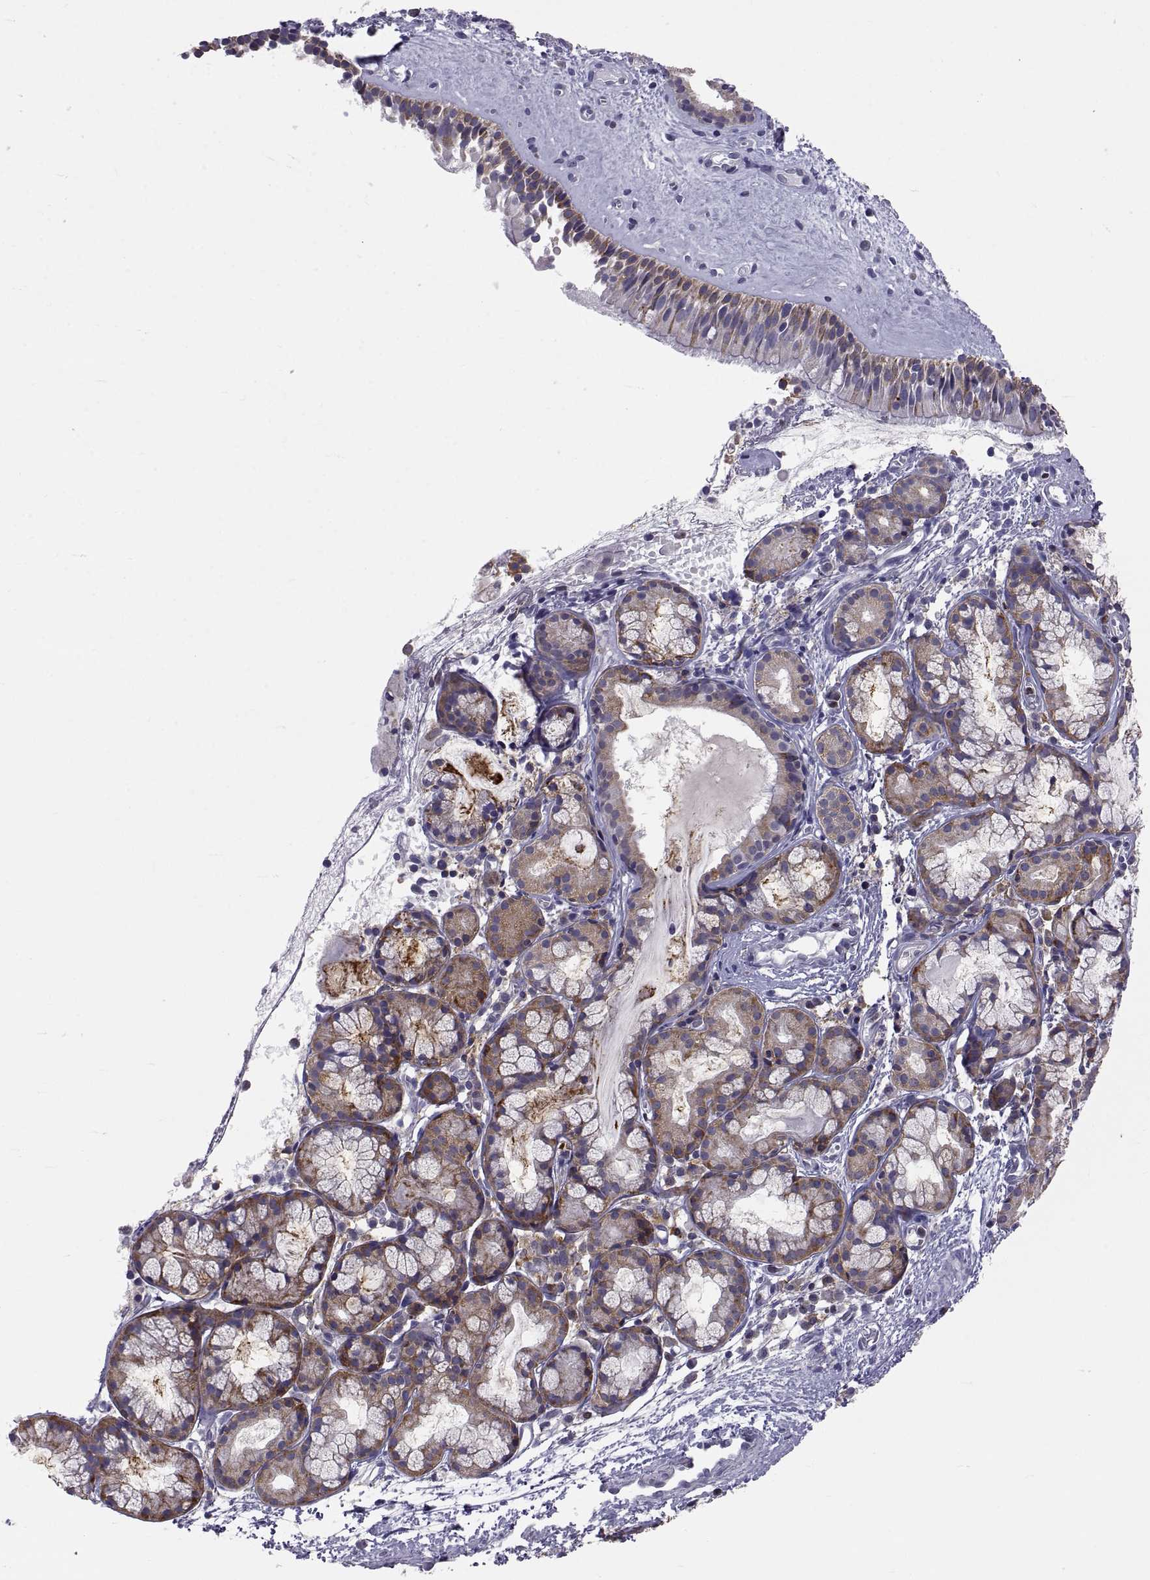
{"staining": {"intensity": "strong", "quantity": "25%-75%", "location": "cytoplasmic/membranous"}, "tissue": "nasopharynx", "cell_type": "Respiratory epithelial cells", "image_type": "normal", "snomed": [{"axis": "morphology", "description": "Normal tissue, NOS"}, {"axis": "topography", "description": "Nasopharynx"}], "caption": "Human nasopharynx stained with a brown dye exhibits strong cytoplasmic/membranous positive expression in about 25%-75% of respiratory epithelial cells.", "gene": "ERO1A", "patient": {"sex": "male", "age": 29}}